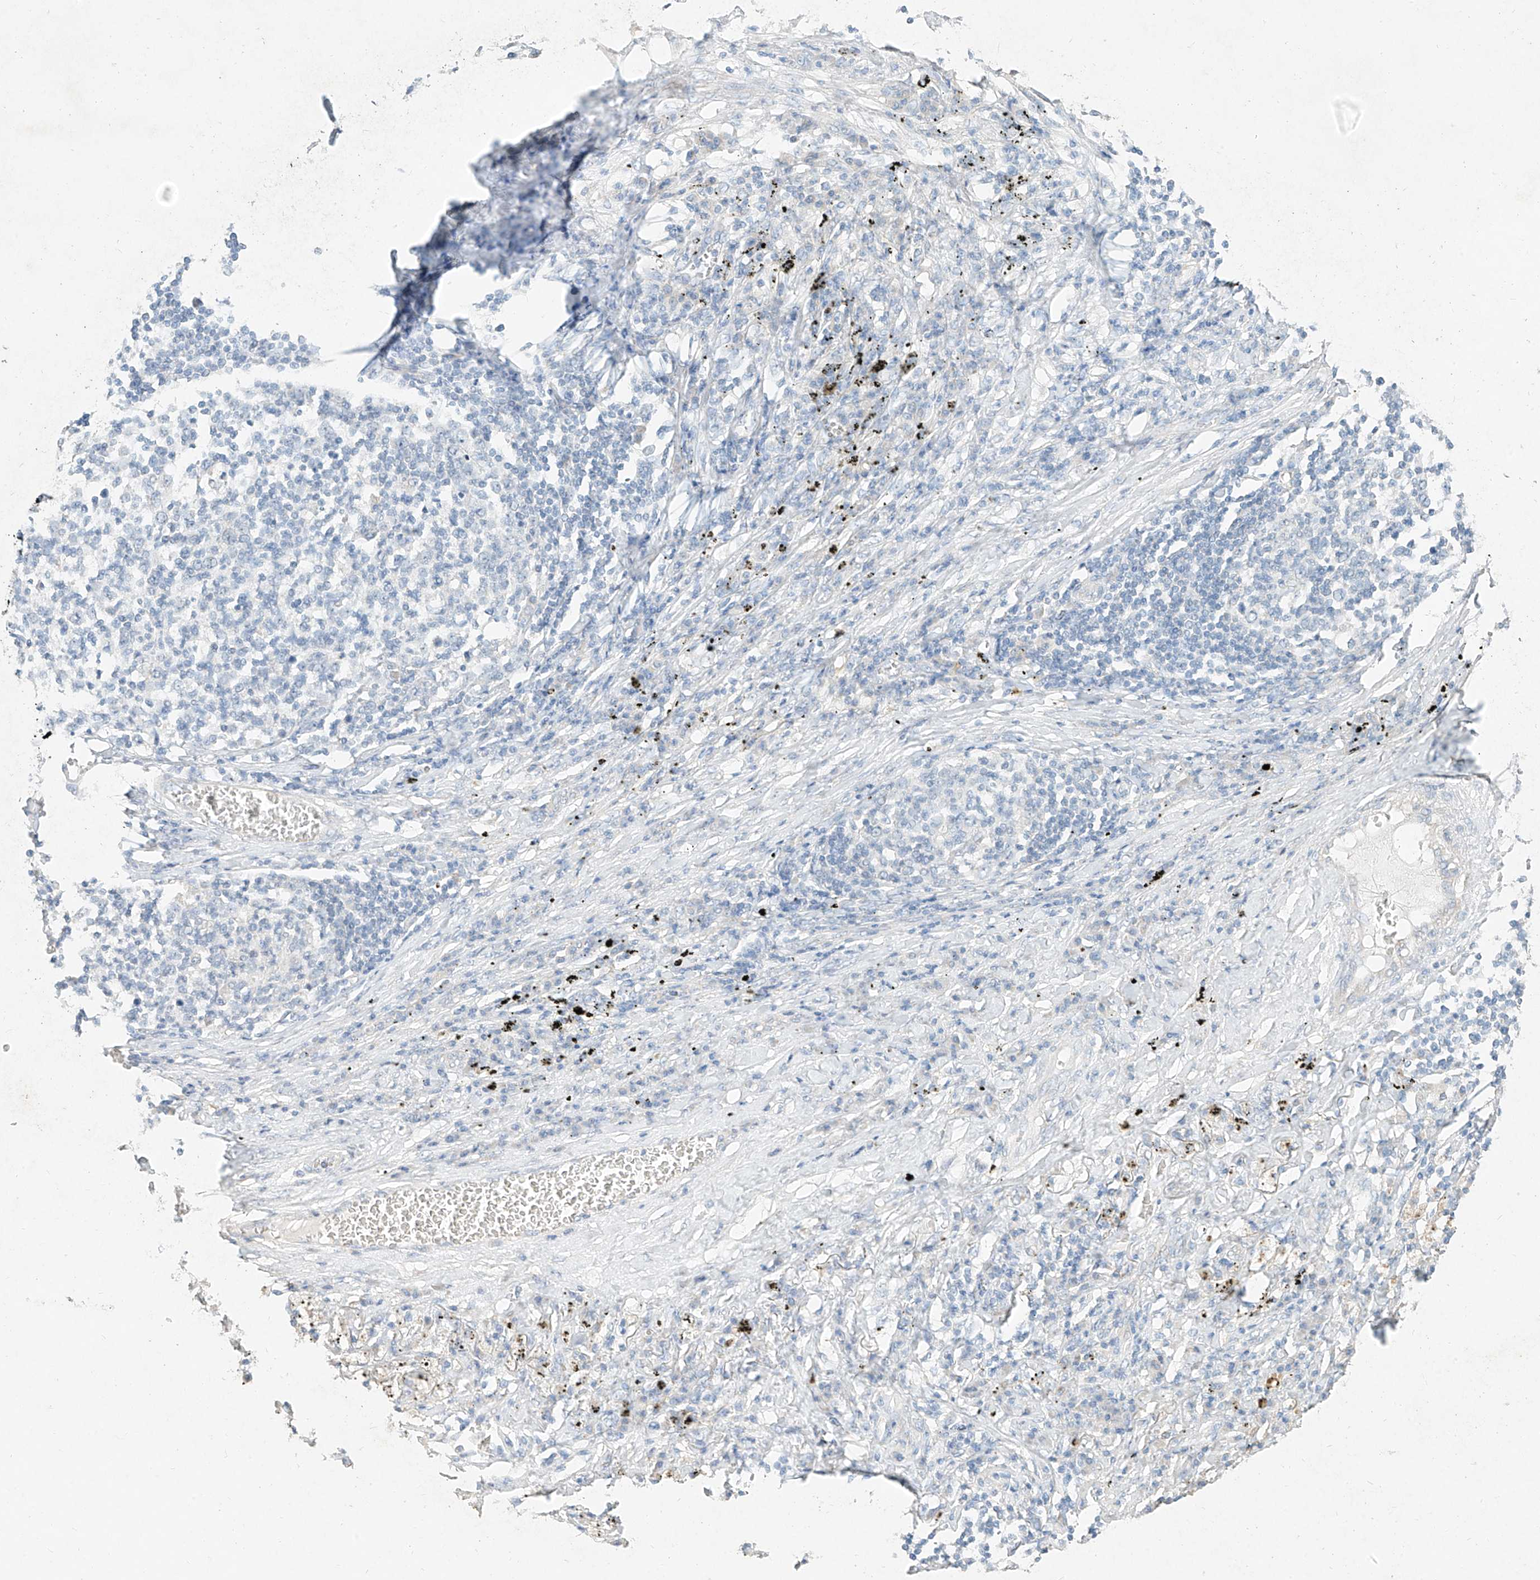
{"staining": {"intensity": "negative", "quantity": "none", "location": "none"}, "tissue": "lung cancer", "cell_type": "Tumor cells", "image_type": "cancer", "snomed": [{"axis": "morphology", "description": "Squamous cell carcinoma, NOS"}, {"axis": "topography", "description": "Lung"}], "caption": "Tumor cells are negative for protein expression in human lung squamous cell carcinoma.", "gene": "ZZEF1", "patient": {"sex": "female", "age": 63}}